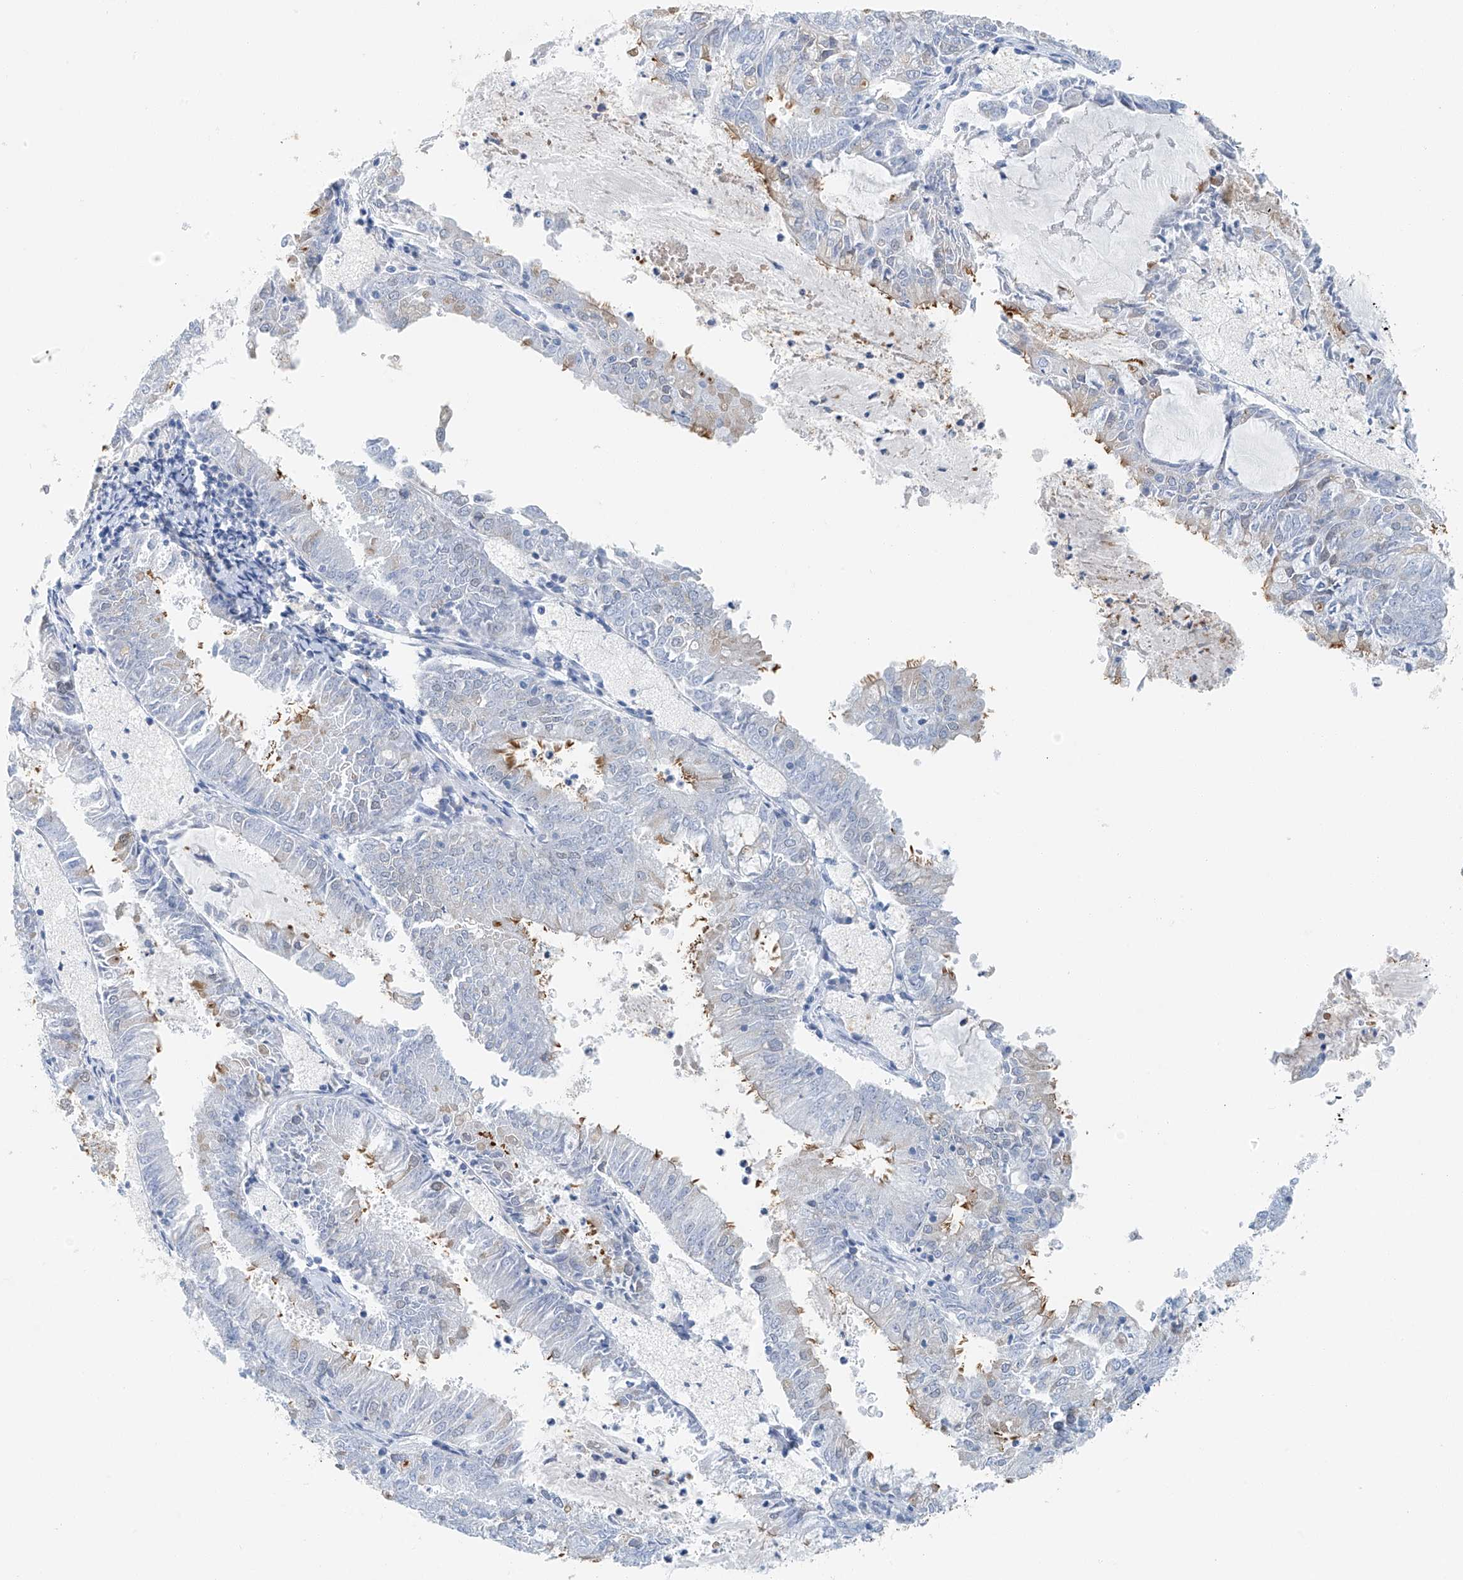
{"staining": {"intensity": "negative", "quantity": "none", "location": "none"}, "tissue": "endometrial cancer", "cell_type": "Tumor cells", "image_type": "cancer", "snomed": [{"axis": "morphology", "description": "Adenocarcinoma, NOS"}, {"axis": "topography", "description": "Endometrium"}], "caption": "Immunohistochemistry of endometrial adenocarcinoma exhibits no staining in tumor cells.", "gene": "C1orf87", "patient": {"sex": "female", "age": 57}}